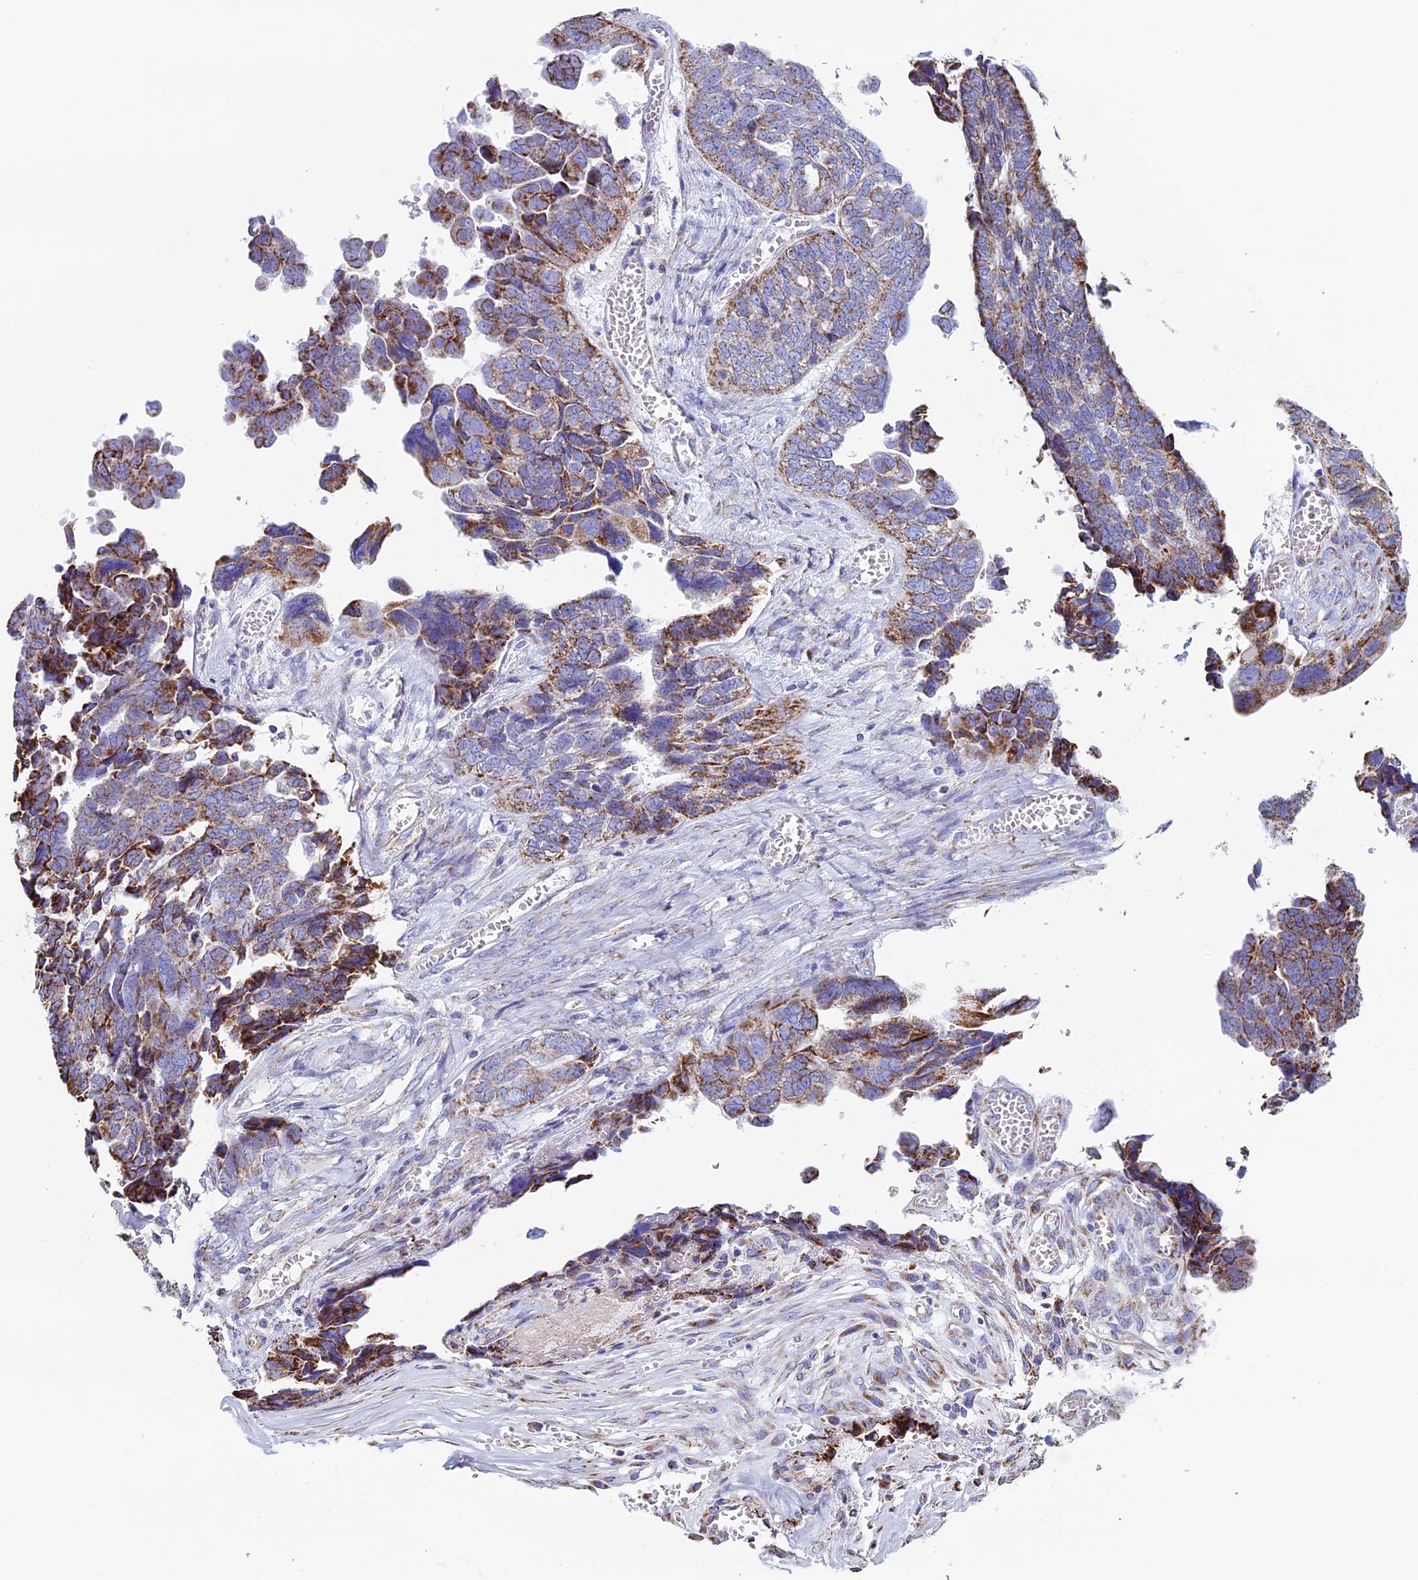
{"staining": {"intensity": "moderate", "quantity": ">75%", "location": "cytoplasmic/membranous"}, "tissue": "ovarian cancer", "cell_type": "Tumor cells", "image_type": "cancer", "snomed": [{"axis": "morphology", "description": "Cystadenocarcinoma, serous, NOS"}, {"axis": "topography", "description": "Ovary"}], "caption": "This image shows serous cystadenocarcinoma (ovarian) stained with immunohistochemistry to label a protein in brown. The cytoplasmic/membranous of tumor cells show moderate positivity for the protein. Nuclei are counter-stained blue.", "gene": "UQCRFS1", "patient": {"sex": "female", "age": 79}}